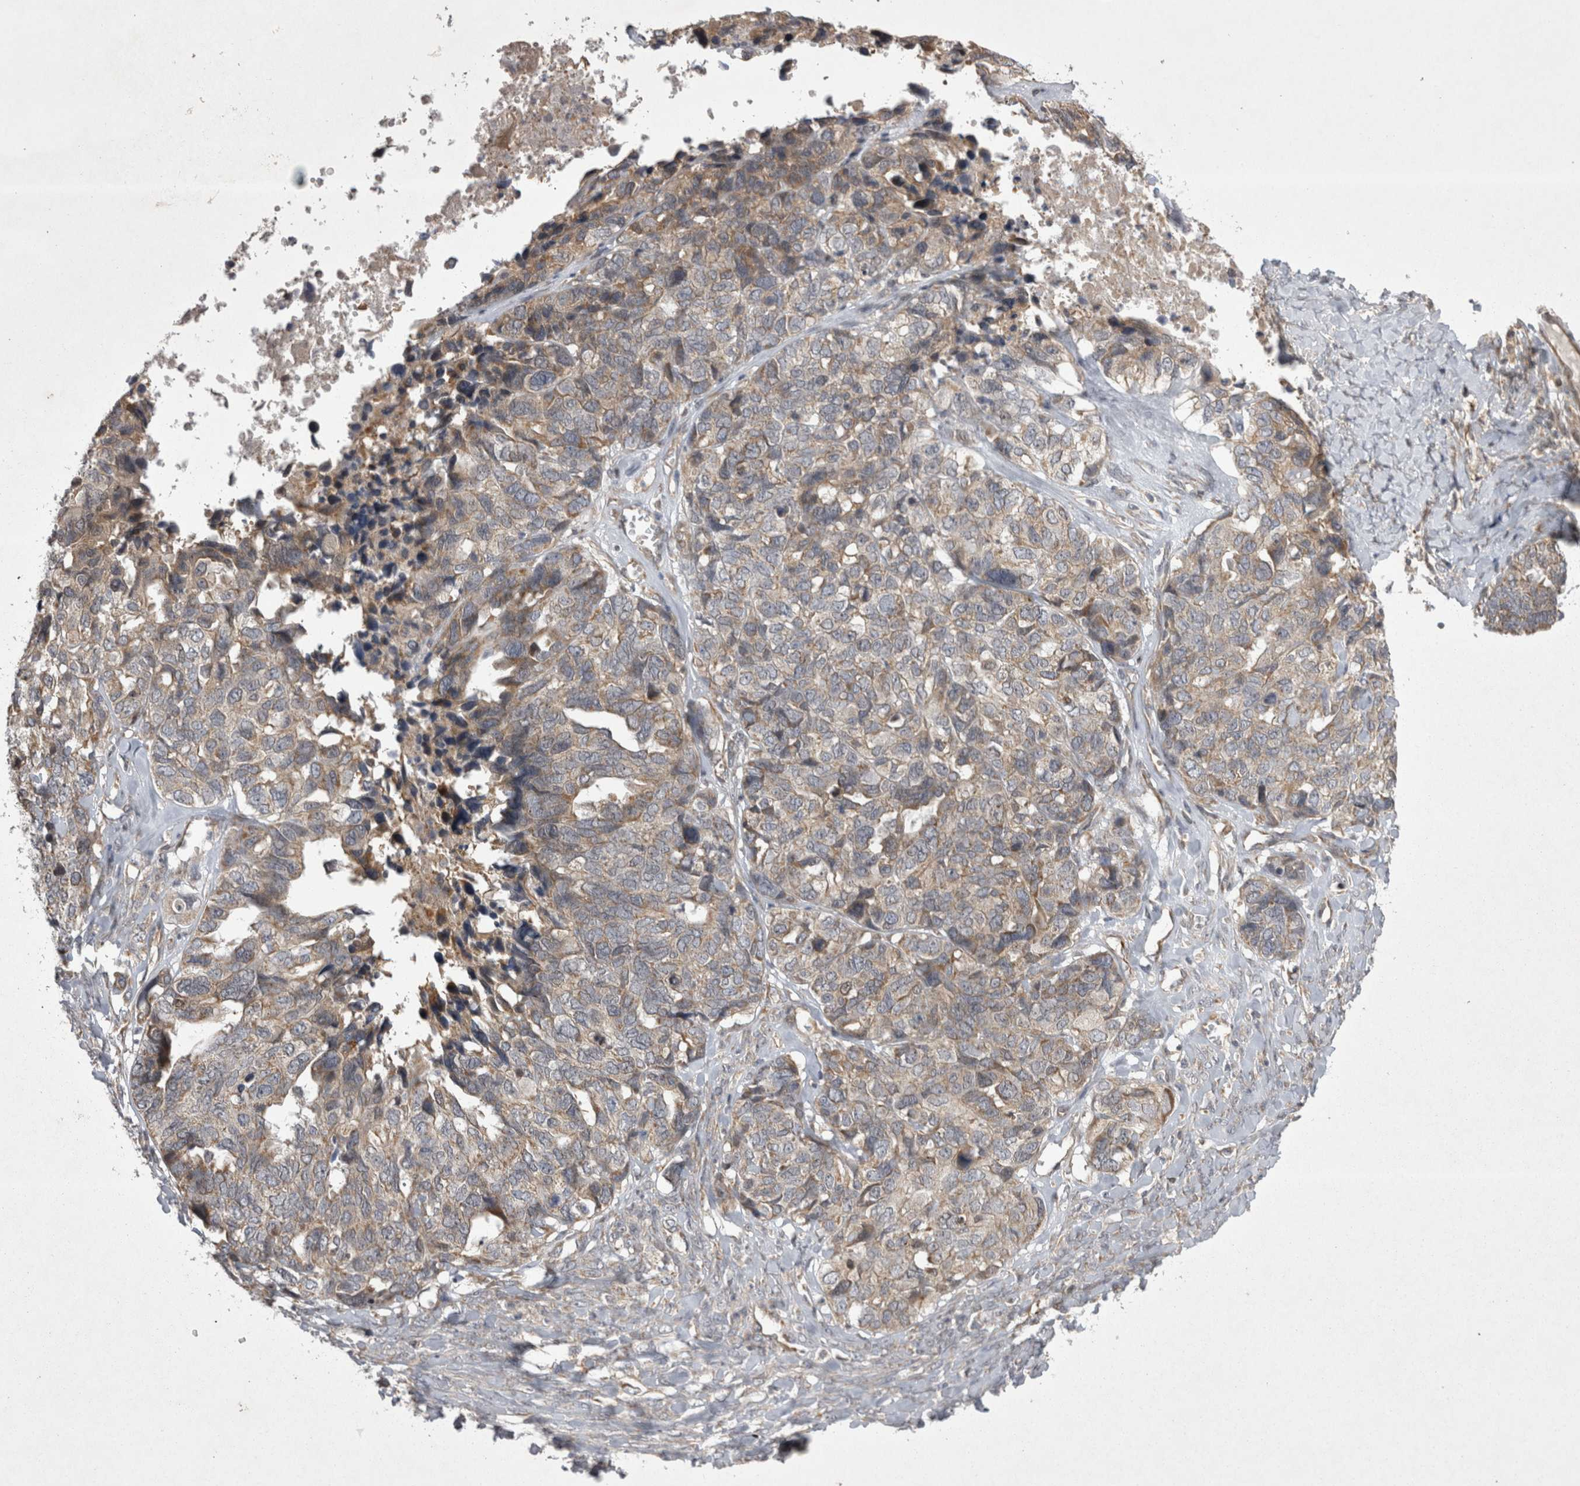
{"staining": {"intensity": "weak", "quantity": "25%-75%", "location": "cytoplasmic/membranous"}, "tissue": "ovarian cancer", "cell_type": "Tumor cells", "image_type": "cancer", "snomed": [{"axis": "morphology", "description": "Cystadenocarcinoma, serous, NOS"}, {"axis": "topography", "description": "Ovary"}], "caption": "DAB immunohistochemical staining of ovarian serous cystadenocarcinoma shows weak cytoplasmic/membranous protein staining in approximately 25%-75% of tumor cells.", "gene": "TSPOAP1", "patient": {"sex": "female", "age": 79}}